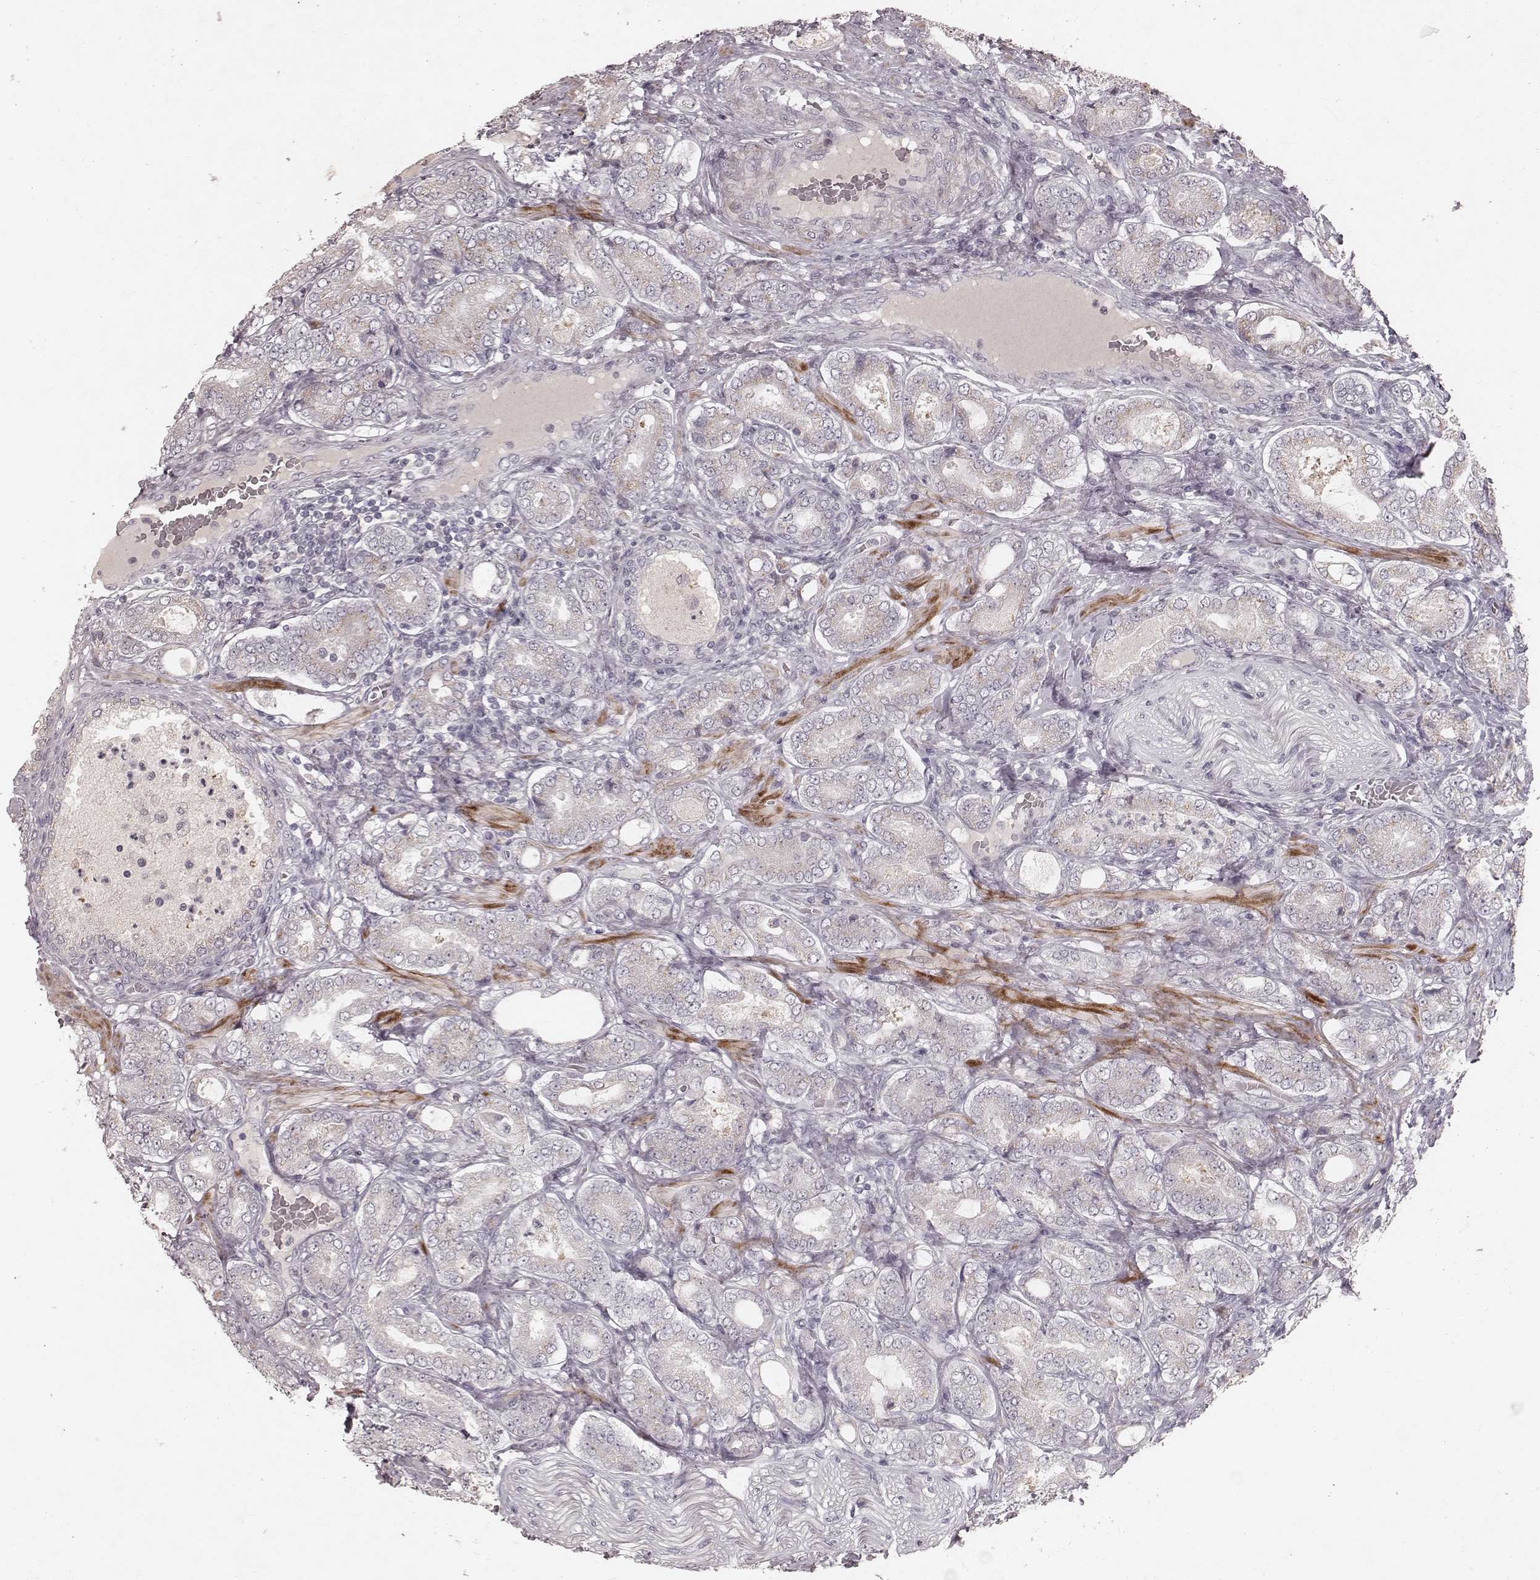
{"staining": {"intensity": "negative", "quantity": "none", "location": "none"}, "tissue": "prostate cancer", "cell_type": "Tumor cells", "image_type": "cancer", "snomed": [{"axis": "morphology", "description": "Adenocarcinoma, NOS"}, {"axis": "topography", "description": "Prostate"}], "caption": "A high-resolution histopathology image shows immunohistochemistry staining of prostate adenocarcinoma, which shows no significant expression in tumor cells.", "gene": "FAM13B", "patient": {"sex": "male", "age": 64}}